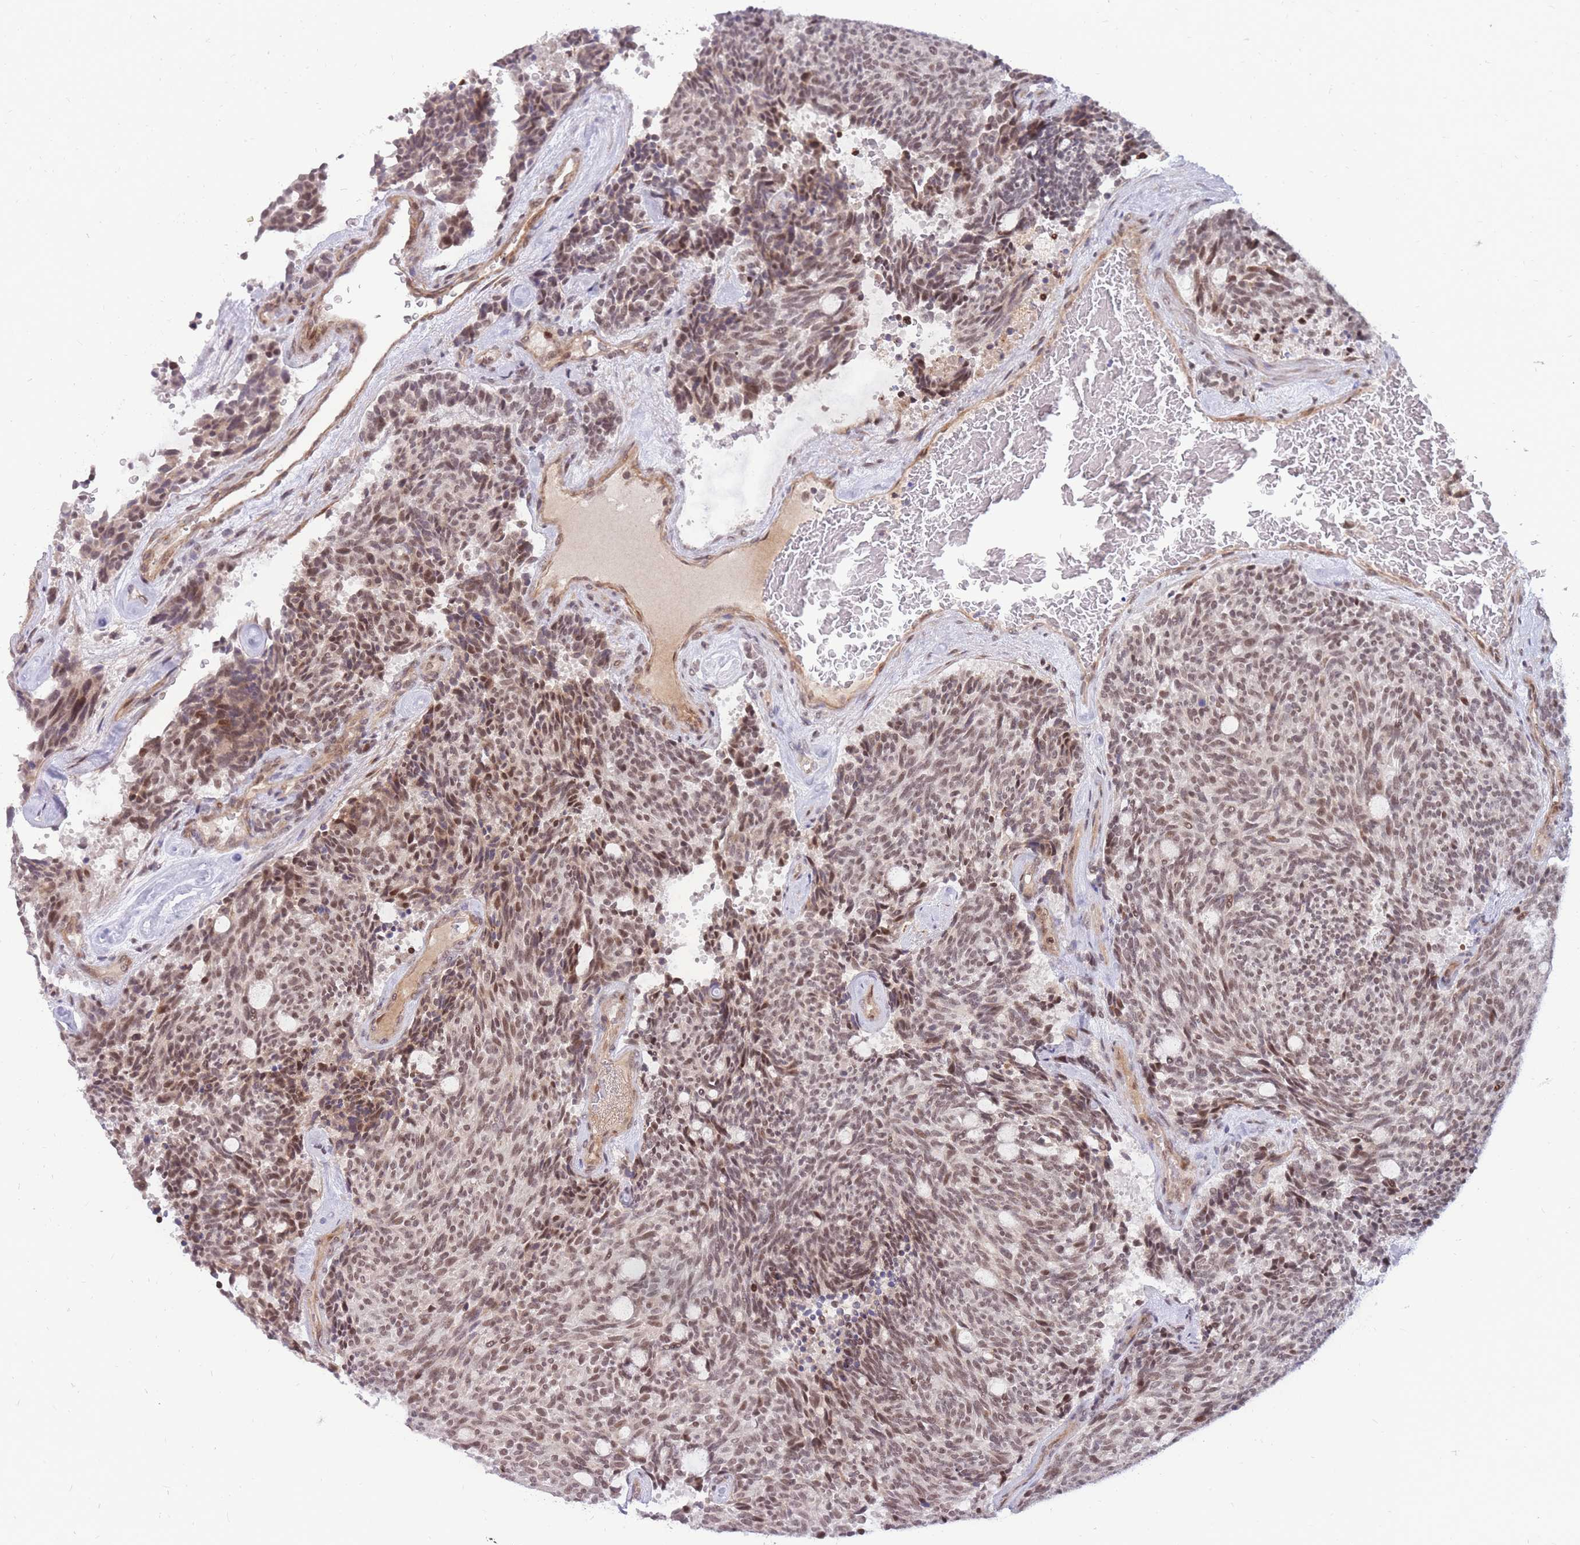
{"staining": {"intensity": "moderate", "quantity": ">75%", "location": "nuclear"}, "tissue": "carcinoid", "cell_type": "Tumor cells", "image_type": "cancer", "snomed": [{"axis": "morphology", "description": "Carcinoid, malignant, NOS"}, {"axis": "topography", "description": "Pancreas"}], "caption": "Immunohistochemical staining of carcinoid exhibits medium levels of moderate nuclear expression in approximately >75% of tumor cells. (IHC, brightfield microscopy, high magnification).", "gene": "ERICH6B", "patient": {"sex": "female", "age": 54}}